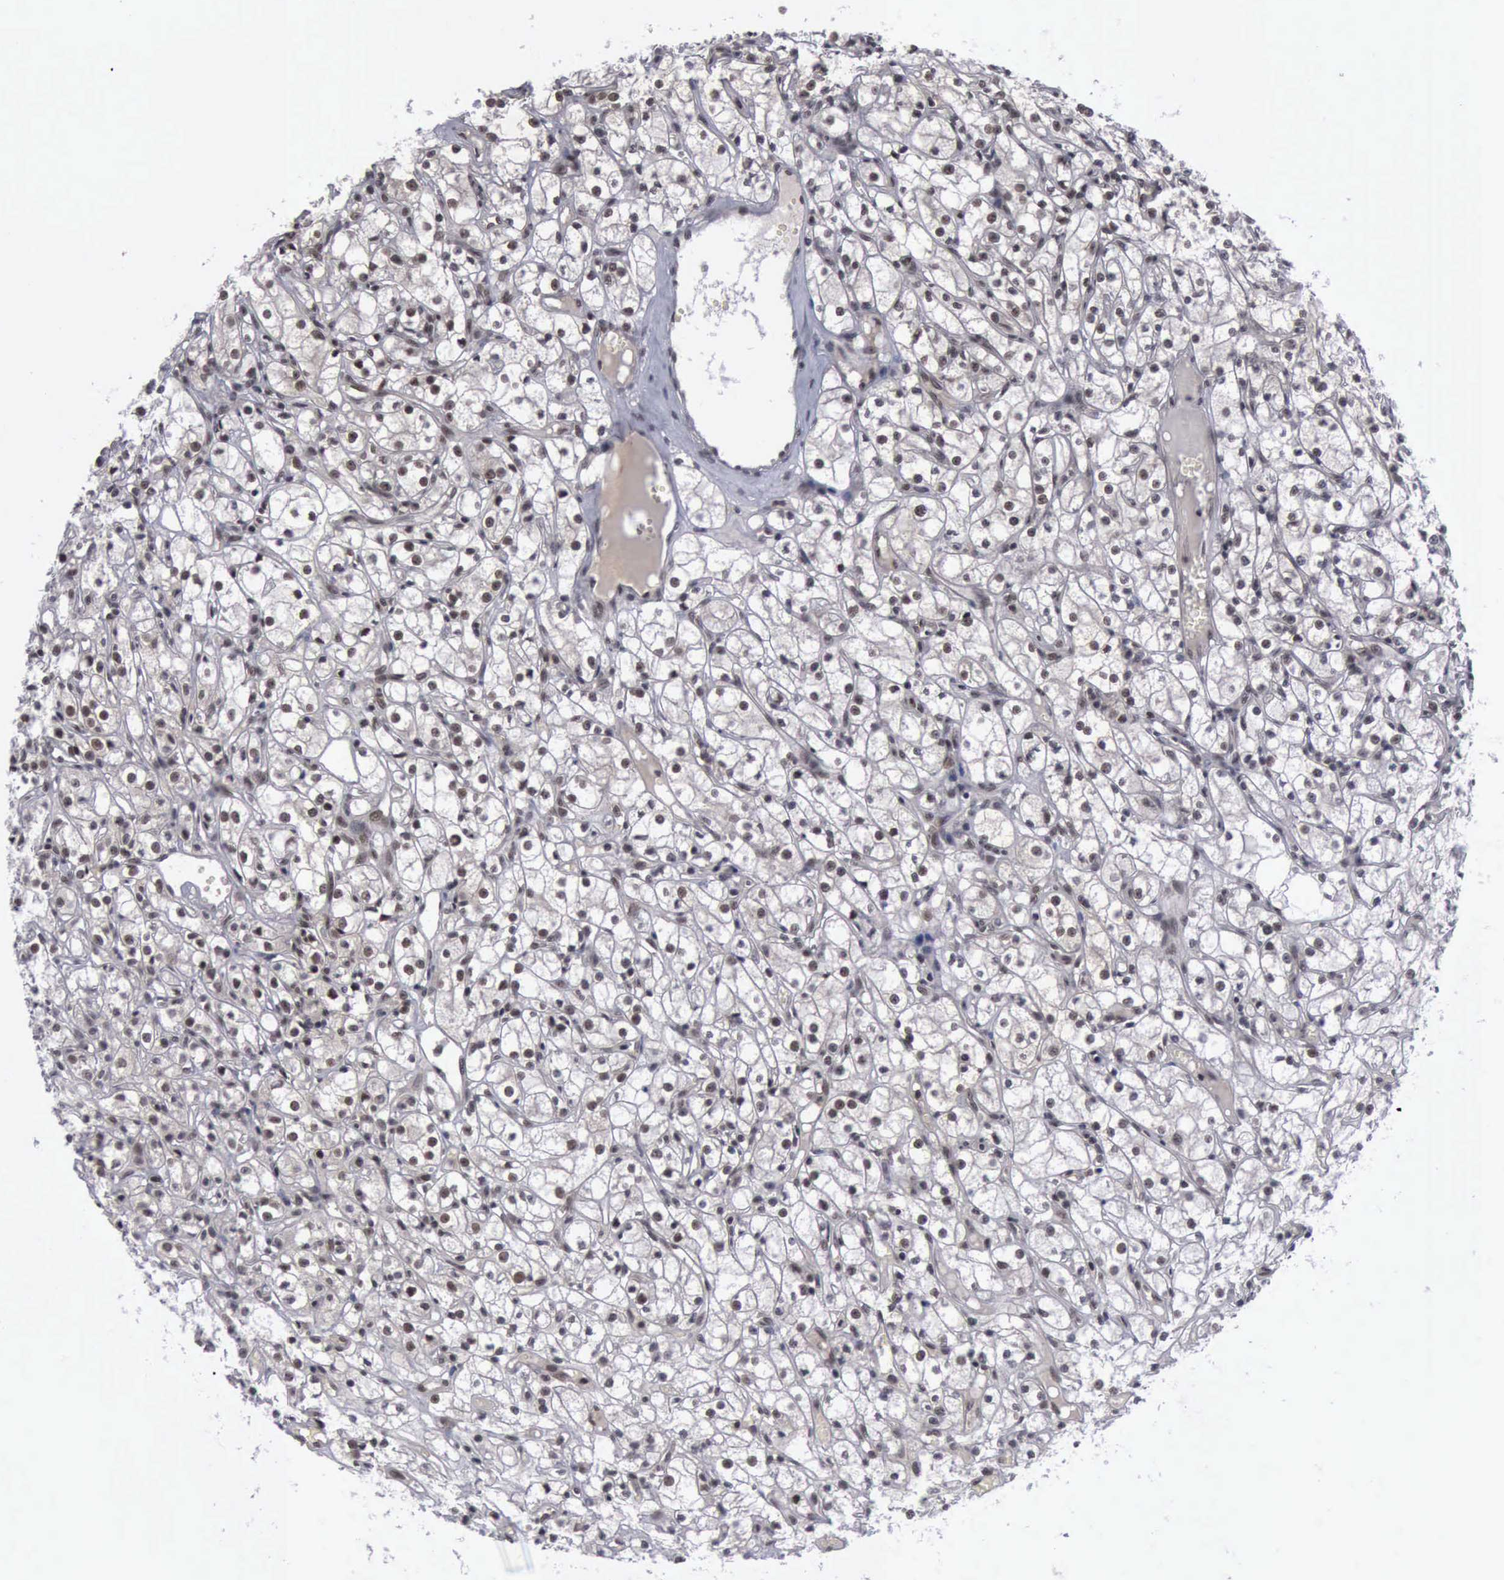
{"staining": {"intensity": "moderate", "quantity": ">75%", "location": "nuclear"}, "tissue": "renal cancer", "cell_type": "Tumor cells", "image_type": "cancer", "snomed": [{"axis": "morphology", "description": "Adenocarcinoma, NOS"}, {"axis": "topography", "description": "Kidney"}], "caption": "Immunohistochemical staining of adenocarcinoma (renal) shows medium levels of moderate nuclear positivity in approximately >75% of tumor cells. The staining was performed using DAB (3,3'-diaminobenzidine), with brown indicating positive protein expression. Nuclei are stained blue with hematoxylin.", "gene": "ATM", "patient": {"sex": "male", "age": 61}}